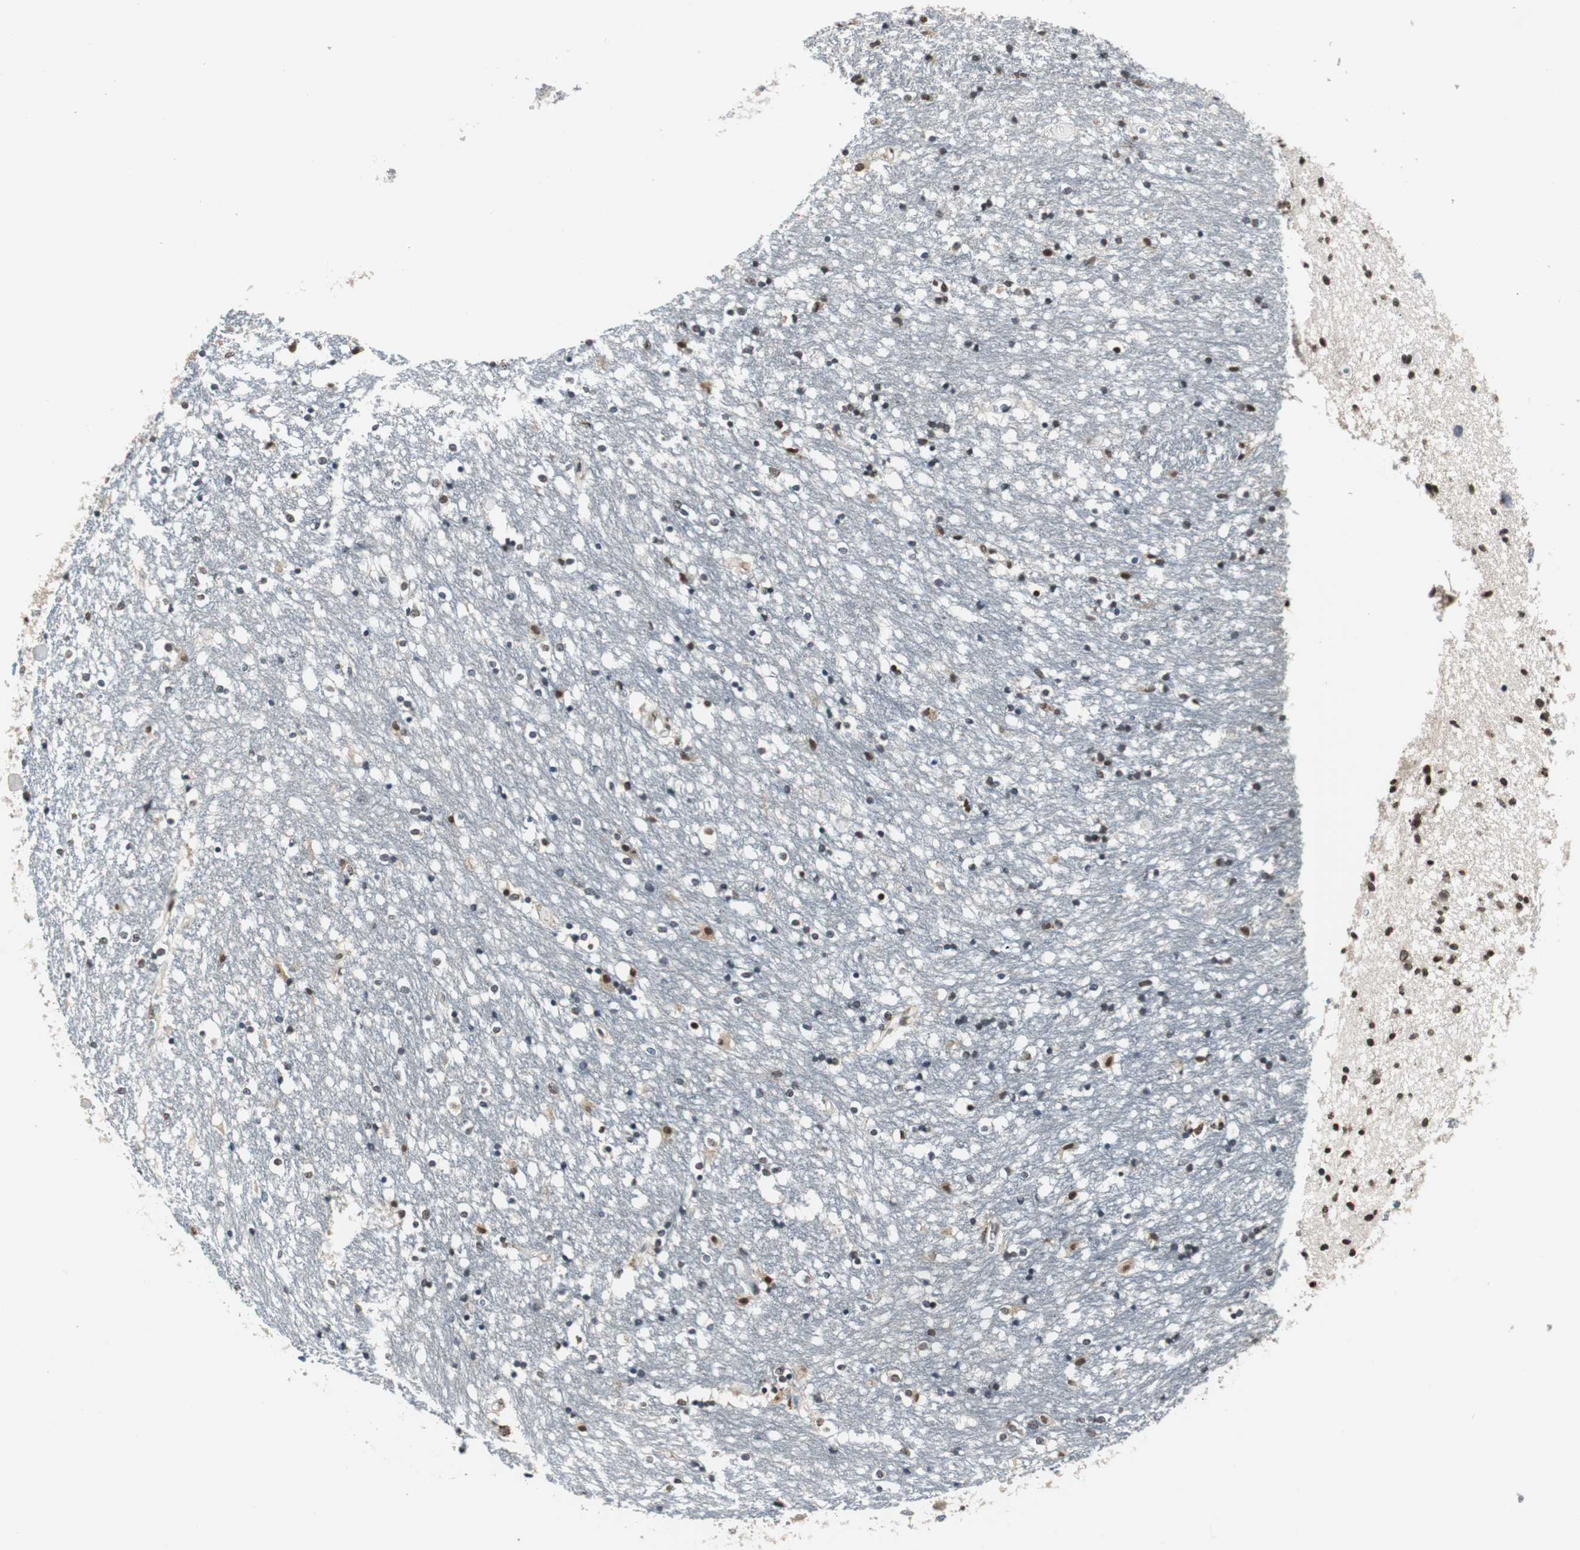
{"staining": {"intensity": "moderate", "quantity": "25%-75%", "location": "nuclear"}, "tissue": "caudate", "cell_type": "Glial cells", "image_type": "normal", "snomed": [{"axis": "morphology", "description": "Normal tissue, NOS"}, {"axis": "topography", "description": "Lateral ventricle wall"}], "caption": "A photomicrograph showing moderate nuclear positivity in about 25%-75% of glial cells in normal caudate, as visualized by brown immunohistochemical staining.", "gene": "SMAD1", "patient": {"sex": "female", "age": 54}}